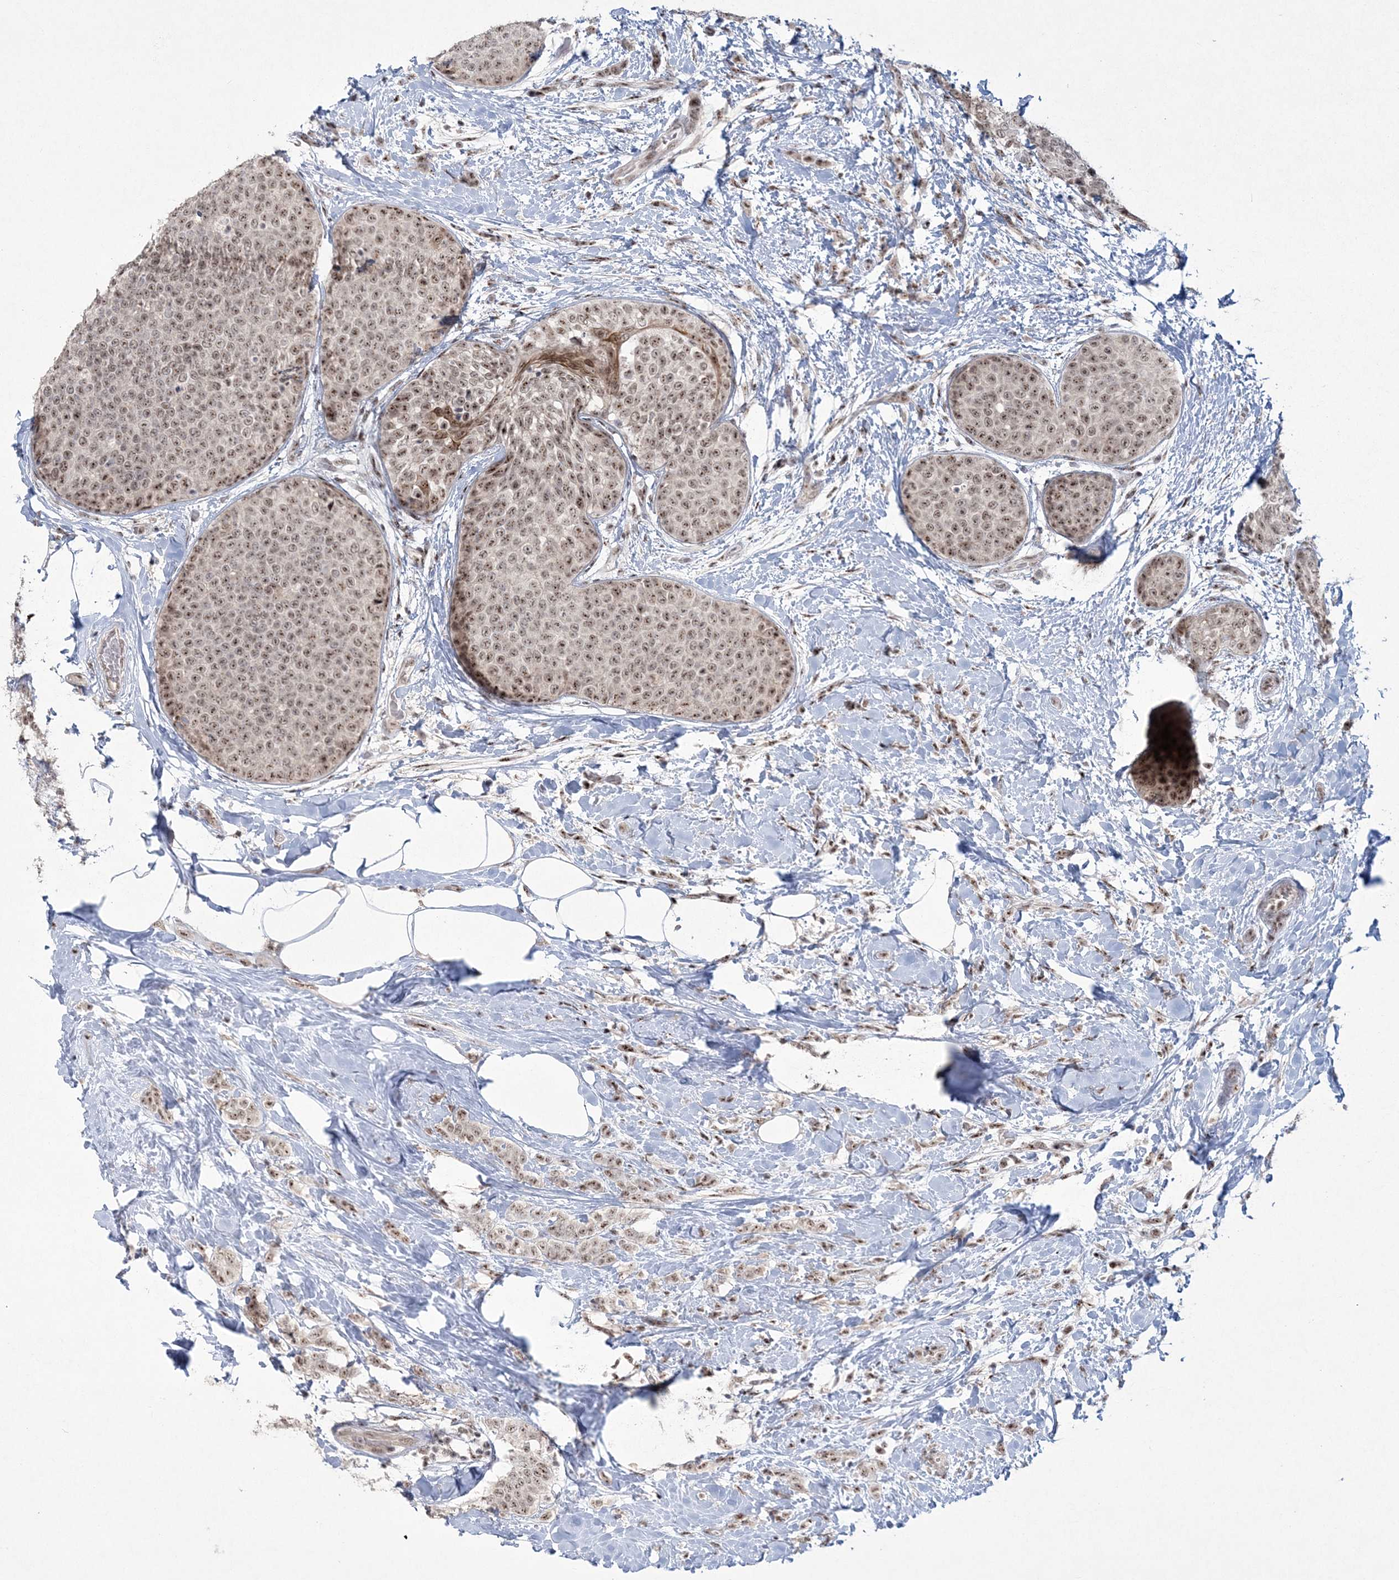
{"staining": {"intensity": "moderate", "quantity": ">75%", "location": "nuclear"}, "tissue": "breast cancer", "cell_type": "Tumor cells", "image_type": "cancer", "snomed": [{"axis": "morphology", "description": "Lobular carcinoma, in situ"}, {"axis": "morphology", "description": "Lobular carcinoma"}, {"axis": "topography", "description": "Breast"}], "caption": "Immunohistochemistry (IHC) micrograph of neoplastic tissue: human breast cancer stained using IHC exhibits medium levels of moderate protein expression localized specifically in the nuclear of tumor cells, appearing as a nuclear brown color.", "gene": "KDM6B", "patient": {"sex": "female", "age": 41}}